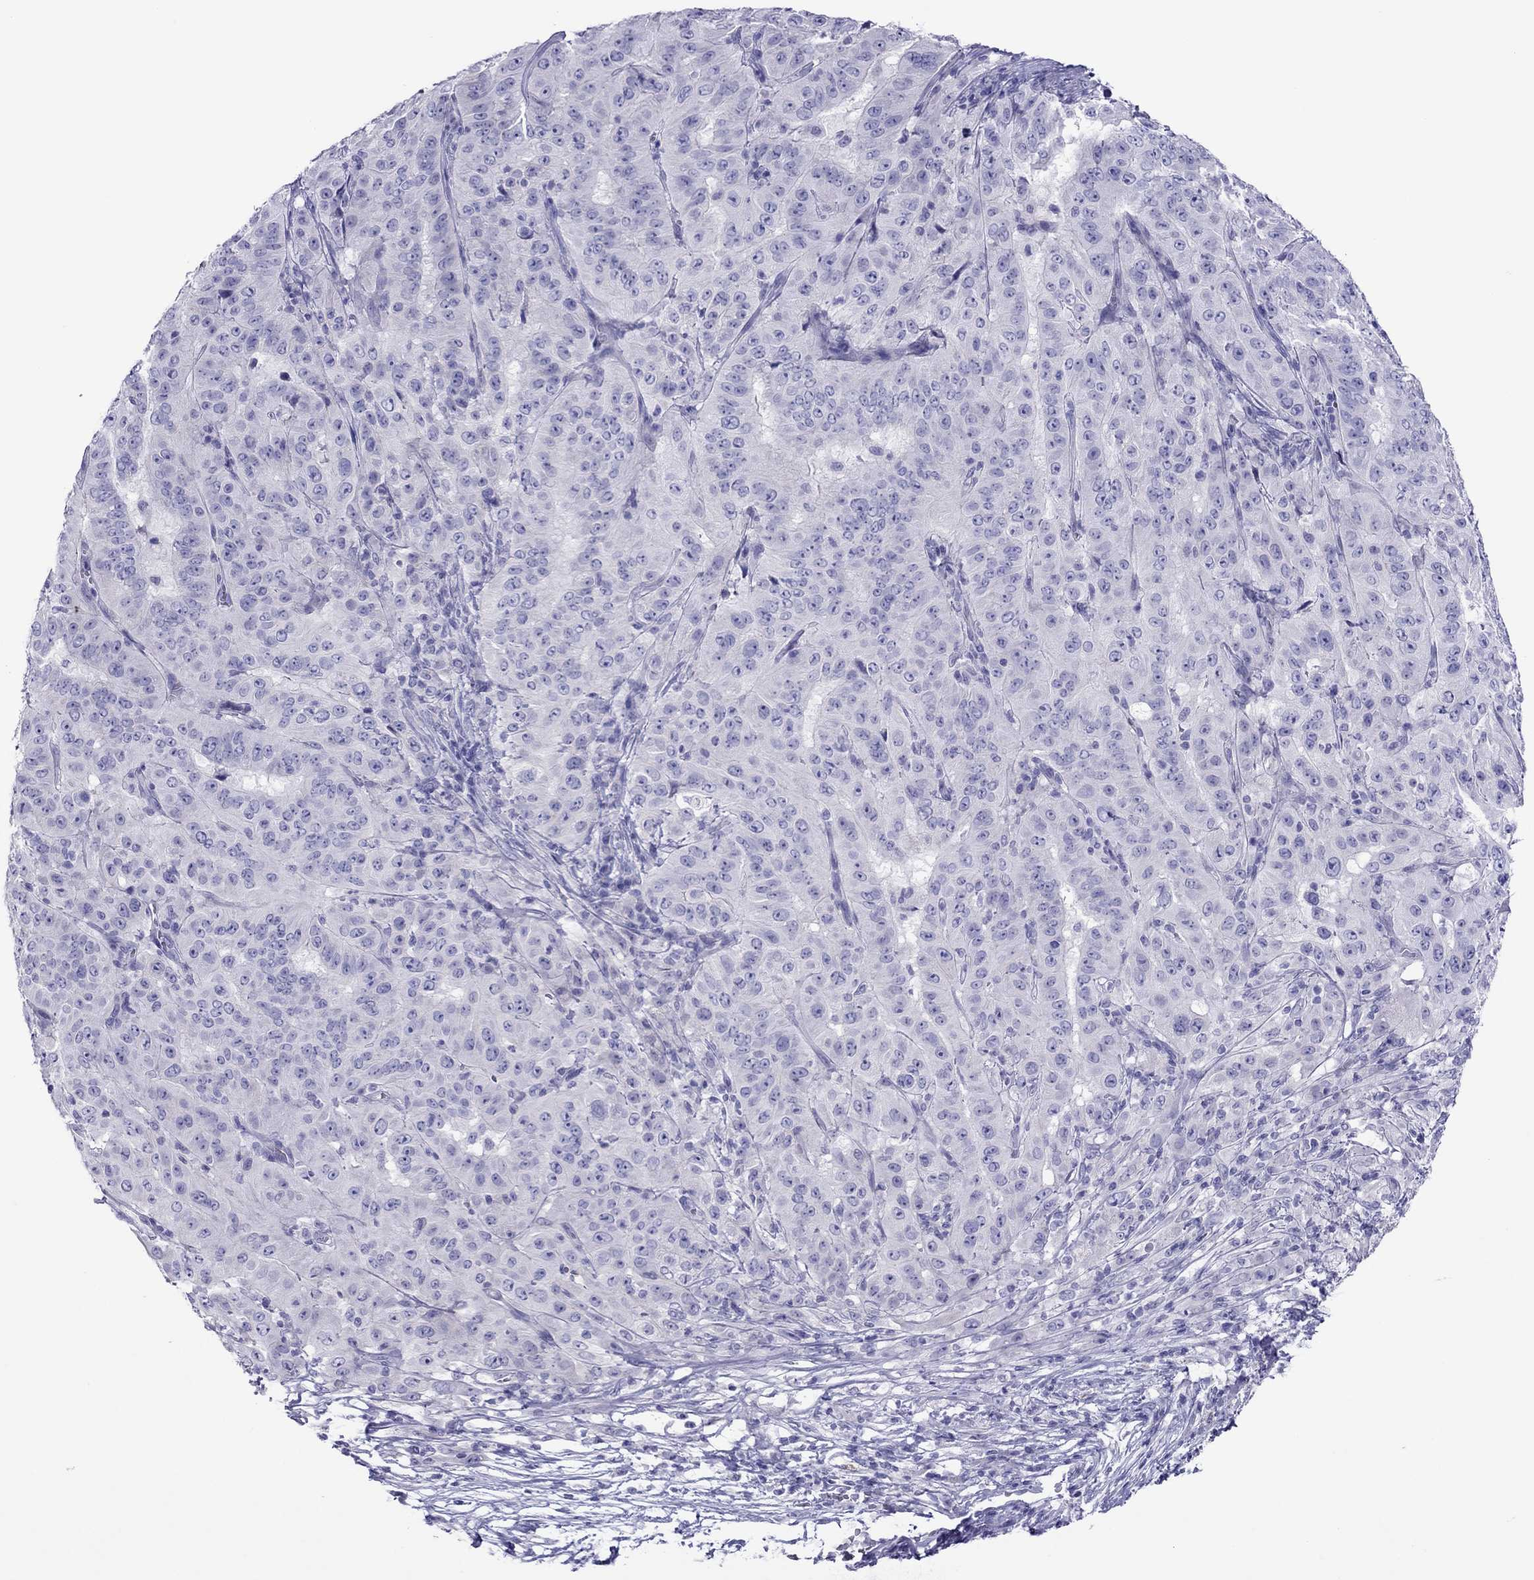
{"staining": {"intensity": "negative", "quantity": "none", "location": "none"}, "tissue": "pancreatic cancer", "cell_type": "Tumor cells", "image_type": "cancer", "snomed": [{"axis": "morphology", "description": "Adenocarcinoma, NOS"}, {"axis": "topography", "description": "Pancreas"}], "caption": "Immunohistochemistry image of human pancreatic cancer (adenocarcinoma) stained for a protein (brown), which demonstrates no staining in tumor cells. (Stains: DAB immunohistochemistry (IHC) with hematoxylin counter stain, Microscopy: brightfield microscopy at high magnification).", "gene": "PCDHA6", "patient": {"sex": "male", "age": 63}}